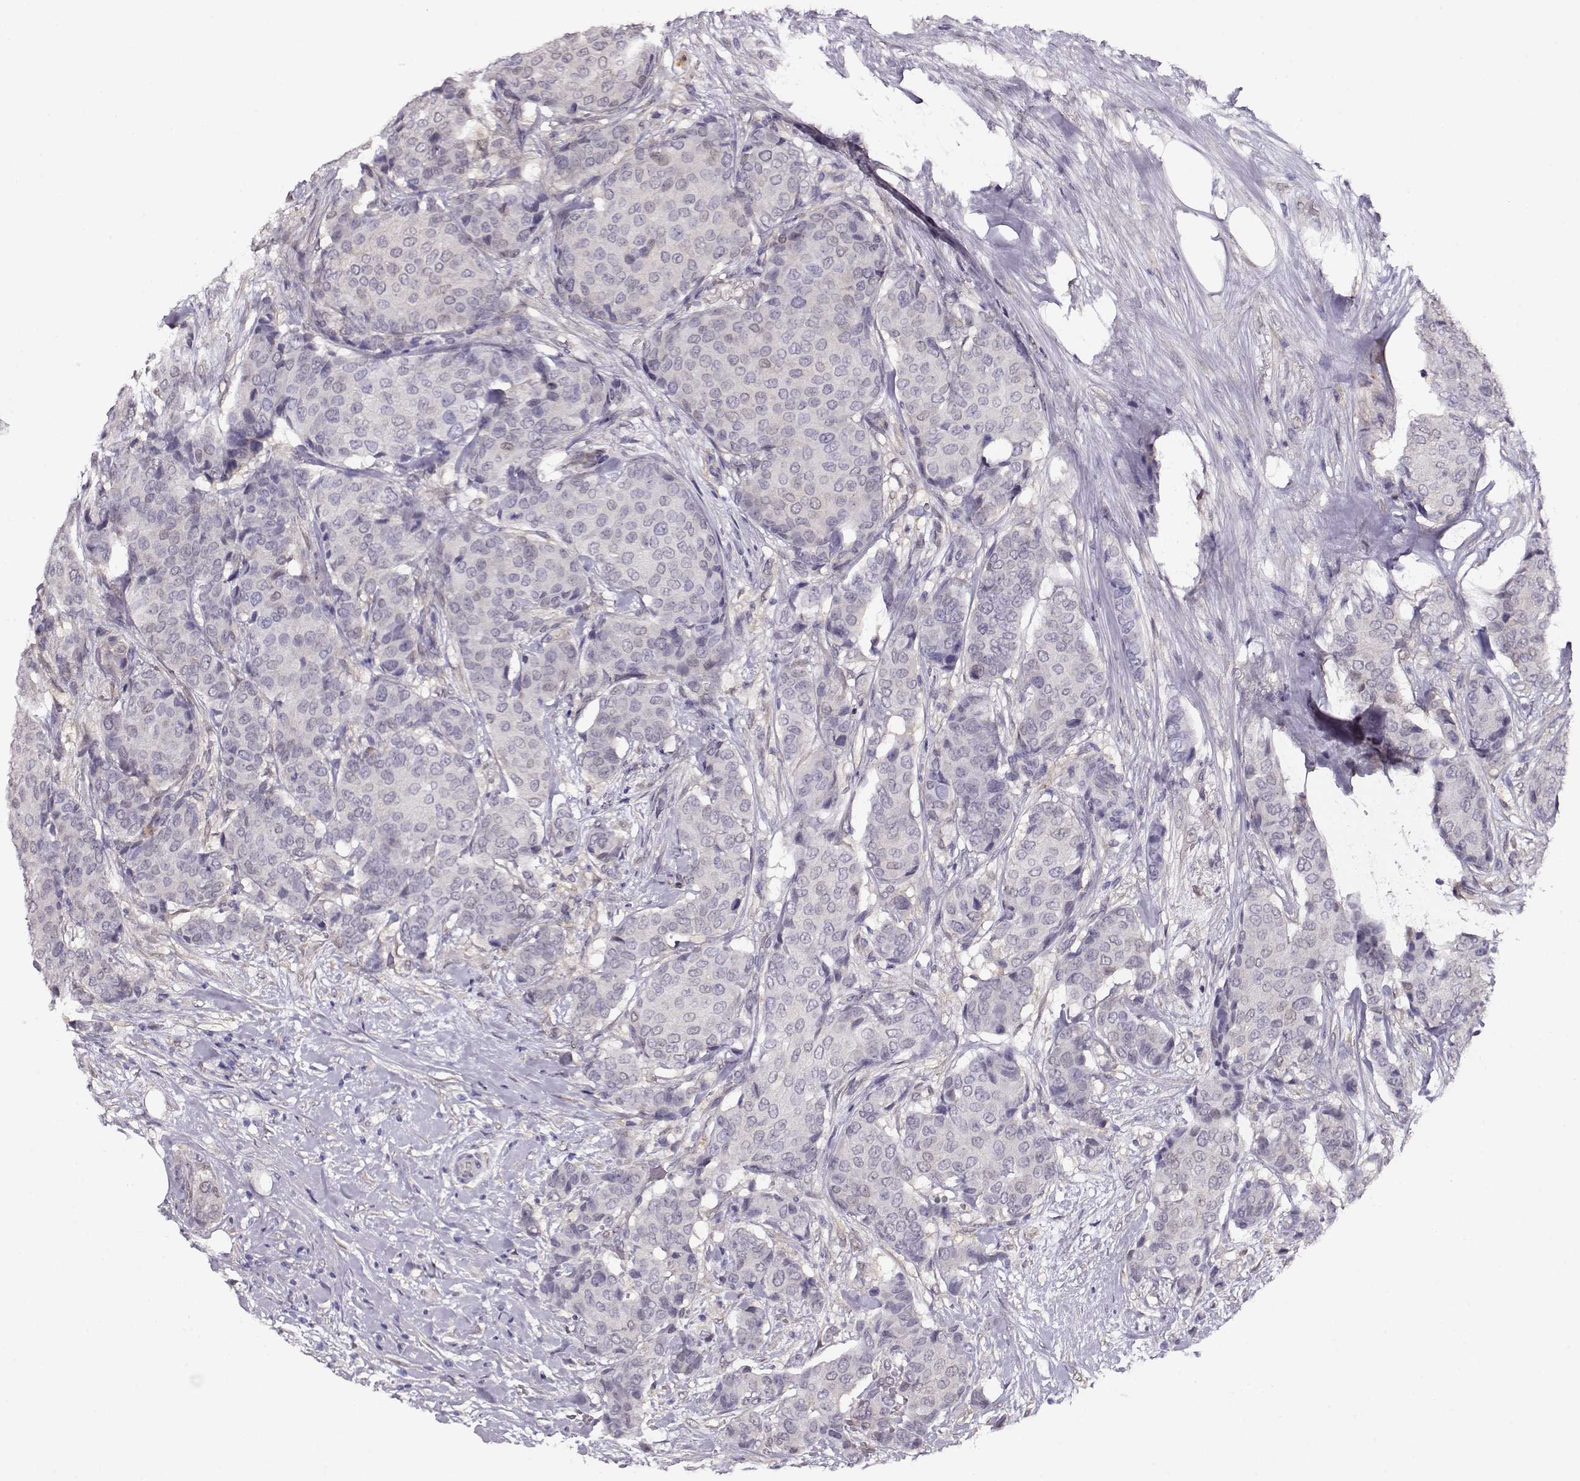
{"staining": {"intensity": "negative", "quantity": "none", "location": "none"}, "tissue": "breast cancer", "cell_type": "Tumor cells", "image_type": "cancer", "snomed": [{"axis": "morphology", "description": "Duct carcinoma"}, {"axis": "topography", "description": "Breast"}], "caption": "Human breast intraductal carcinoma stained for a protein using immunohistochemistry exhibits no expression in tumor cells.", "gene": "CCR8", "patient": {"sex": "female", "age": 75}}